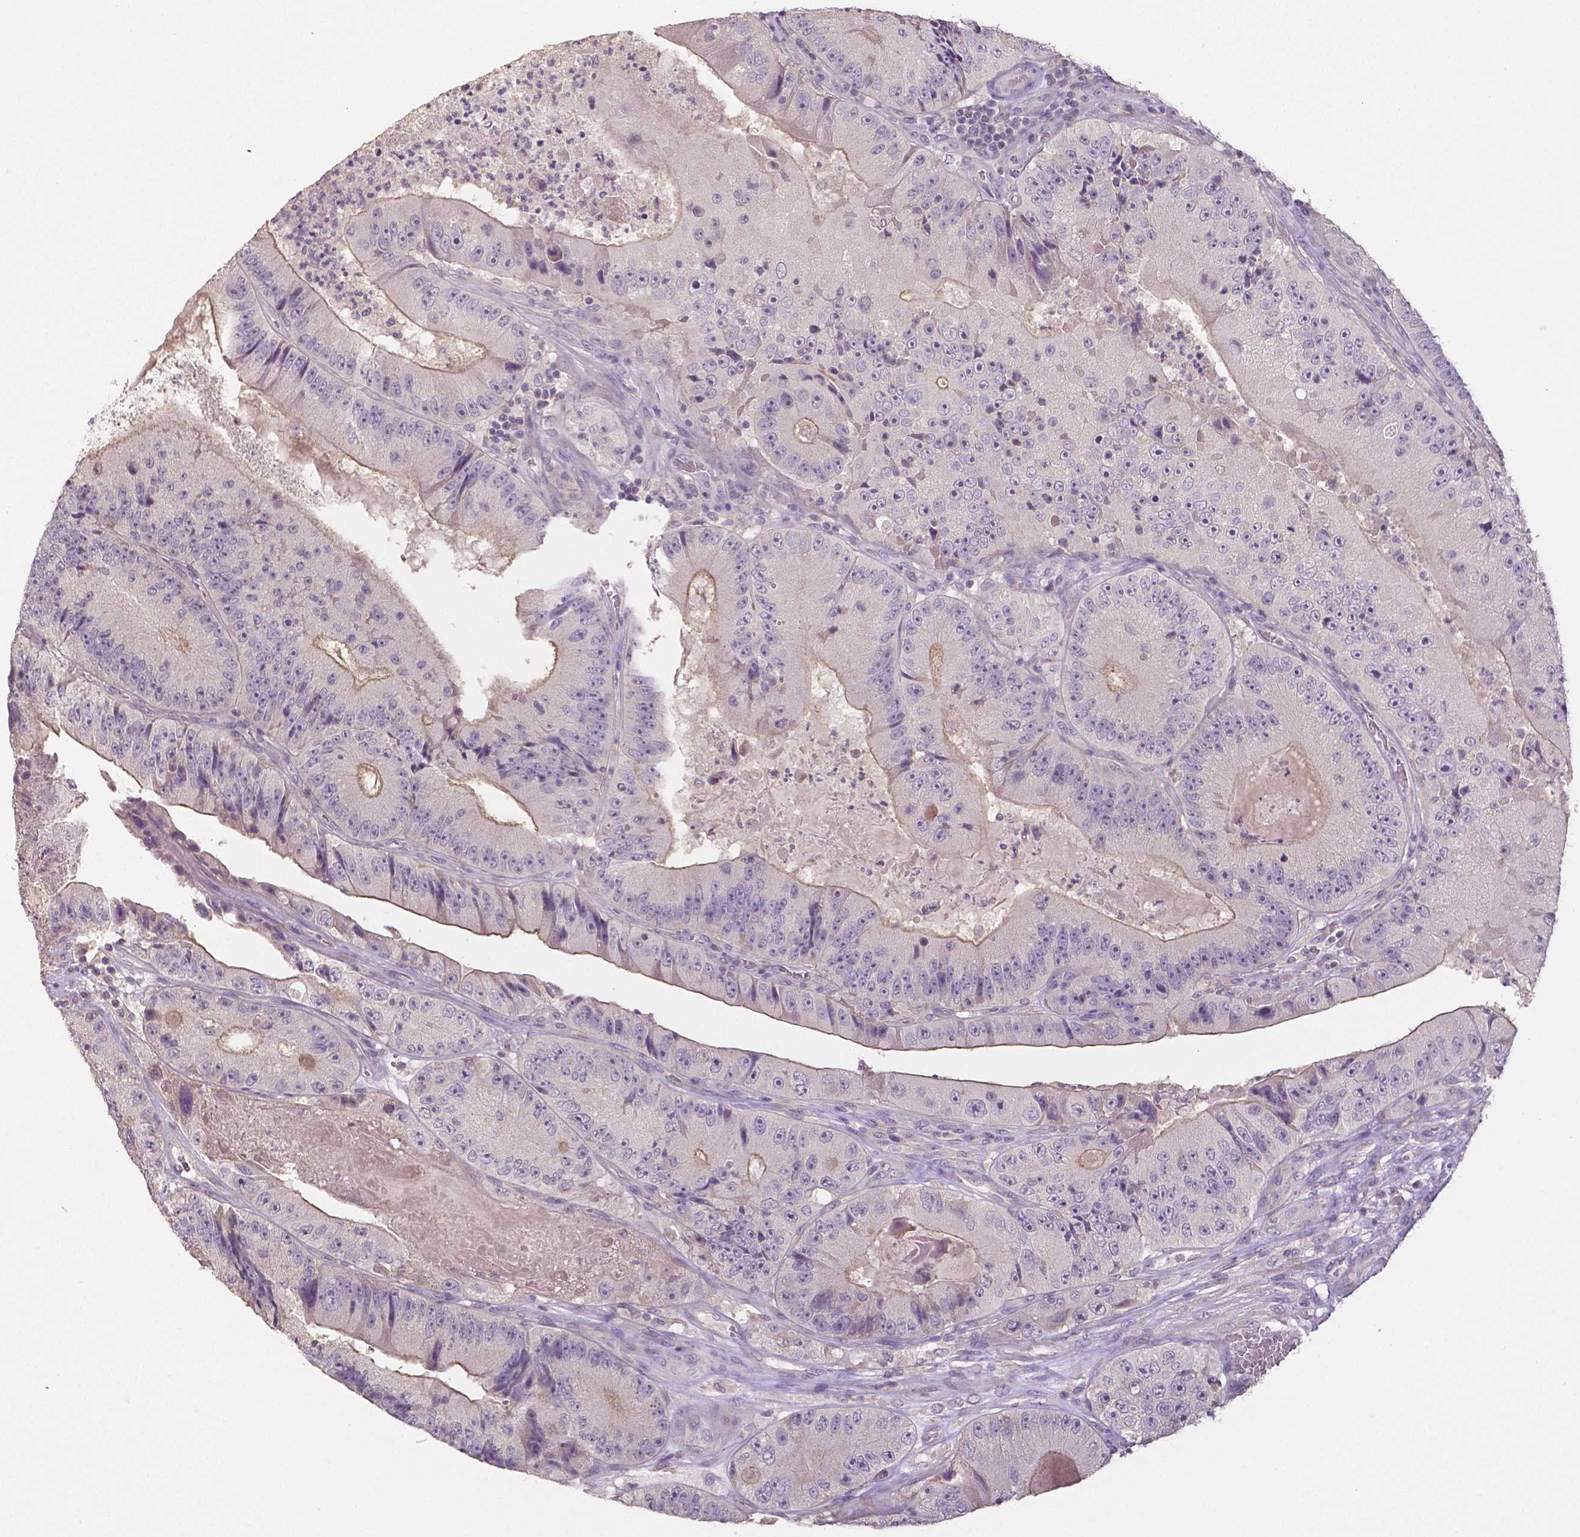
{"staining": {"intensity": "weak", "quantity": "25%-75%", "location": "cytoplasmic/membranous"}, "tissue": "colorectal cancer", "cell_type": "Tumor cells", "image_type": "cancer", "snomed": [{"axis": "morphology", "description": "Adenocarcinoma, NOS"}, {"axis": "topography", "description": "Colon"}], "caption": "Protein expression by immunohistochemistry (IHC) reveals weak cytoplasmic/membranous staining in approximately 25%-75% of tumor cells in adenocarcinoma (colorectal). Immunohistochemistry stains the protein in brown and the nuclei are stained blue.", "gene": "CRMP1", "patient": {"sex": "female", "age": 86}}